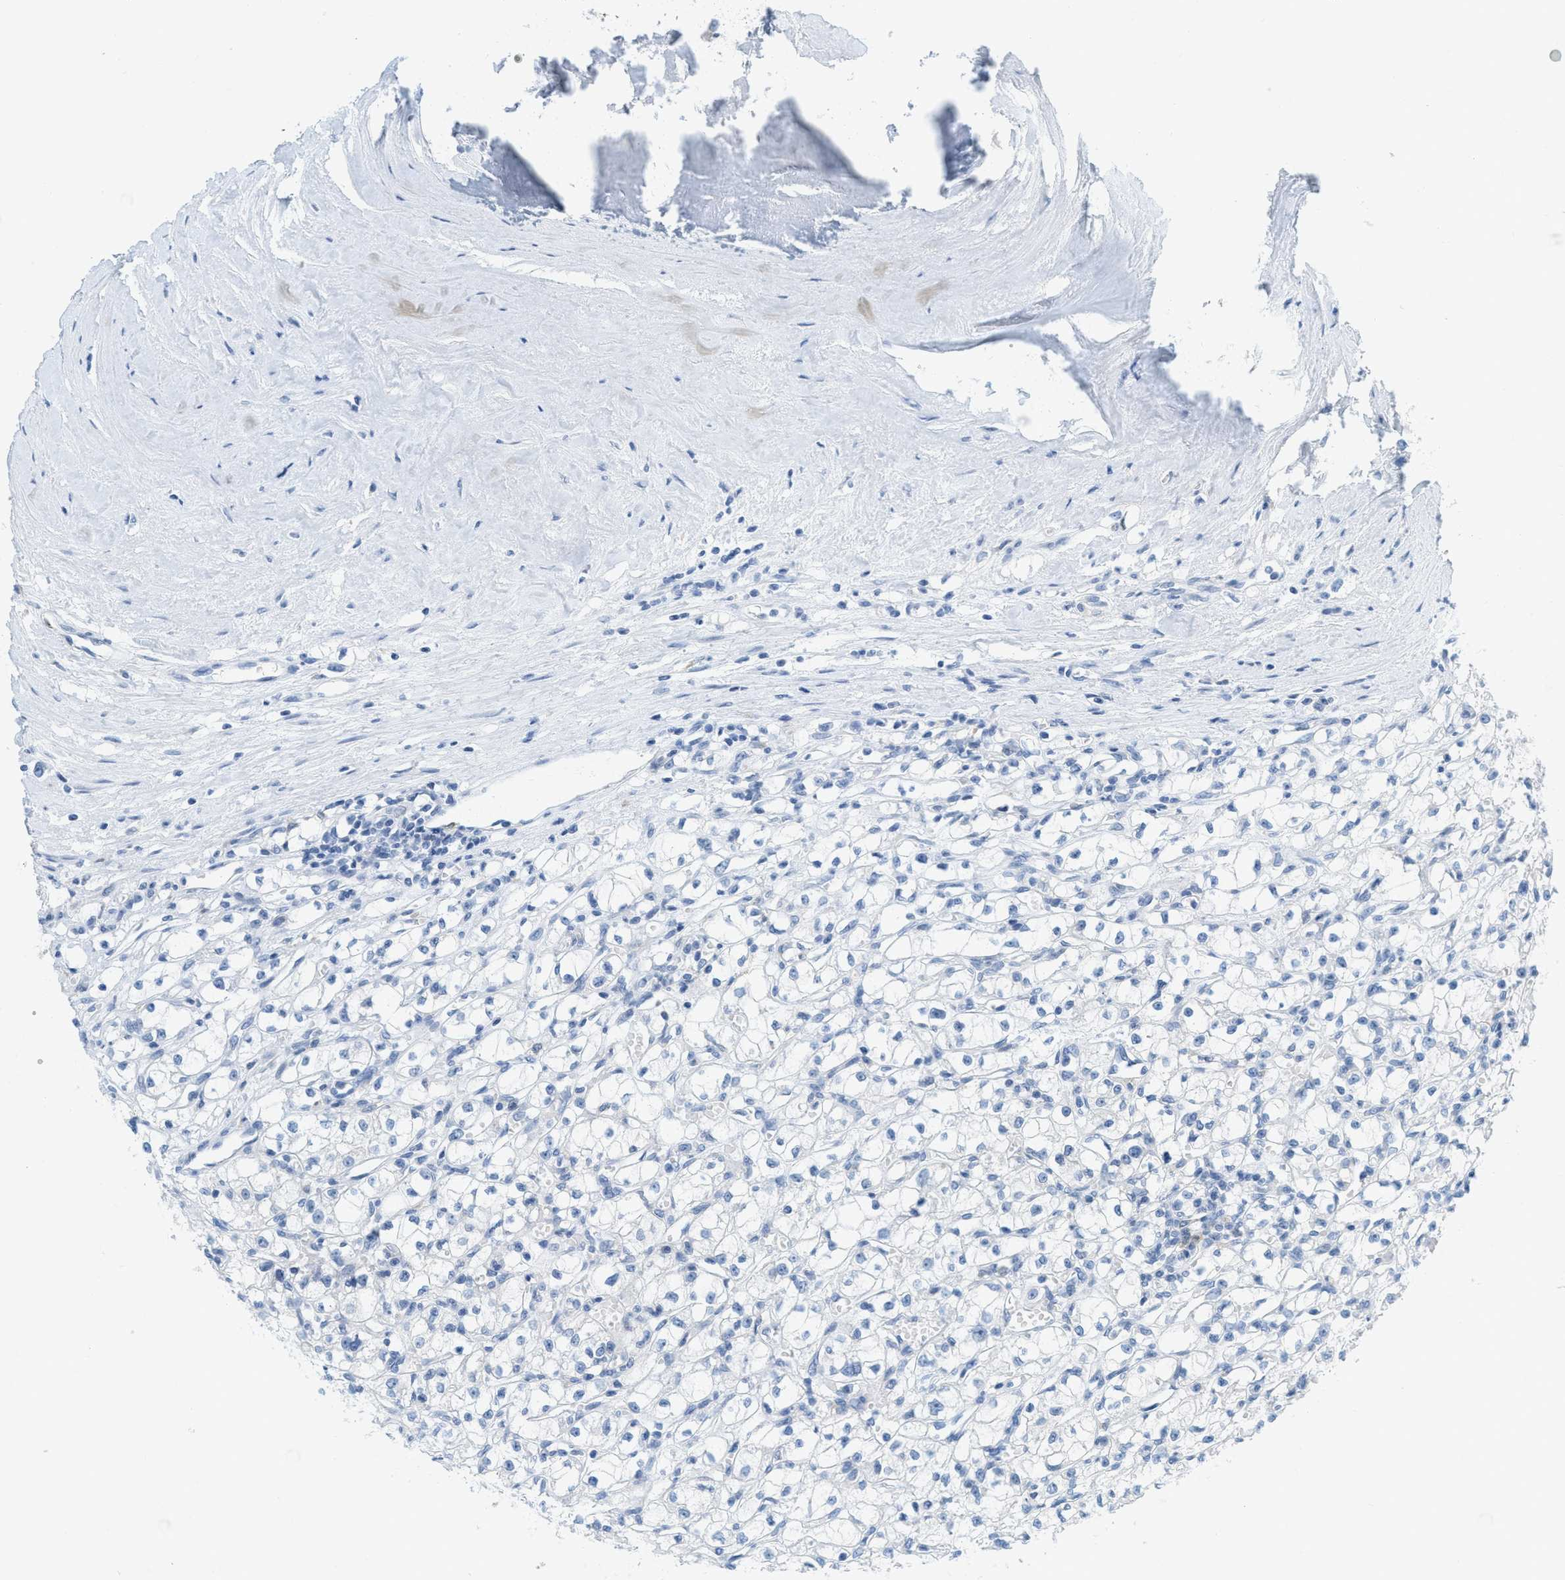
{"staining": {"intensity": "negative", "quantity": "none", "location": "none"}, "tissue": "renal cancer", "cell_type": "Tumor cells", "image_type": "cancer", "snomed": [{"axis": "morphology", "description": "Adenocarcinoma, NOS"}, {"axis": "topography", "description": "Kidney"}], "caption": "Tumor cells show no significant protein staining in renal adenocarcinoma.", "gene": "TEX264", "patient": {"sex": "male", "age": 56}}